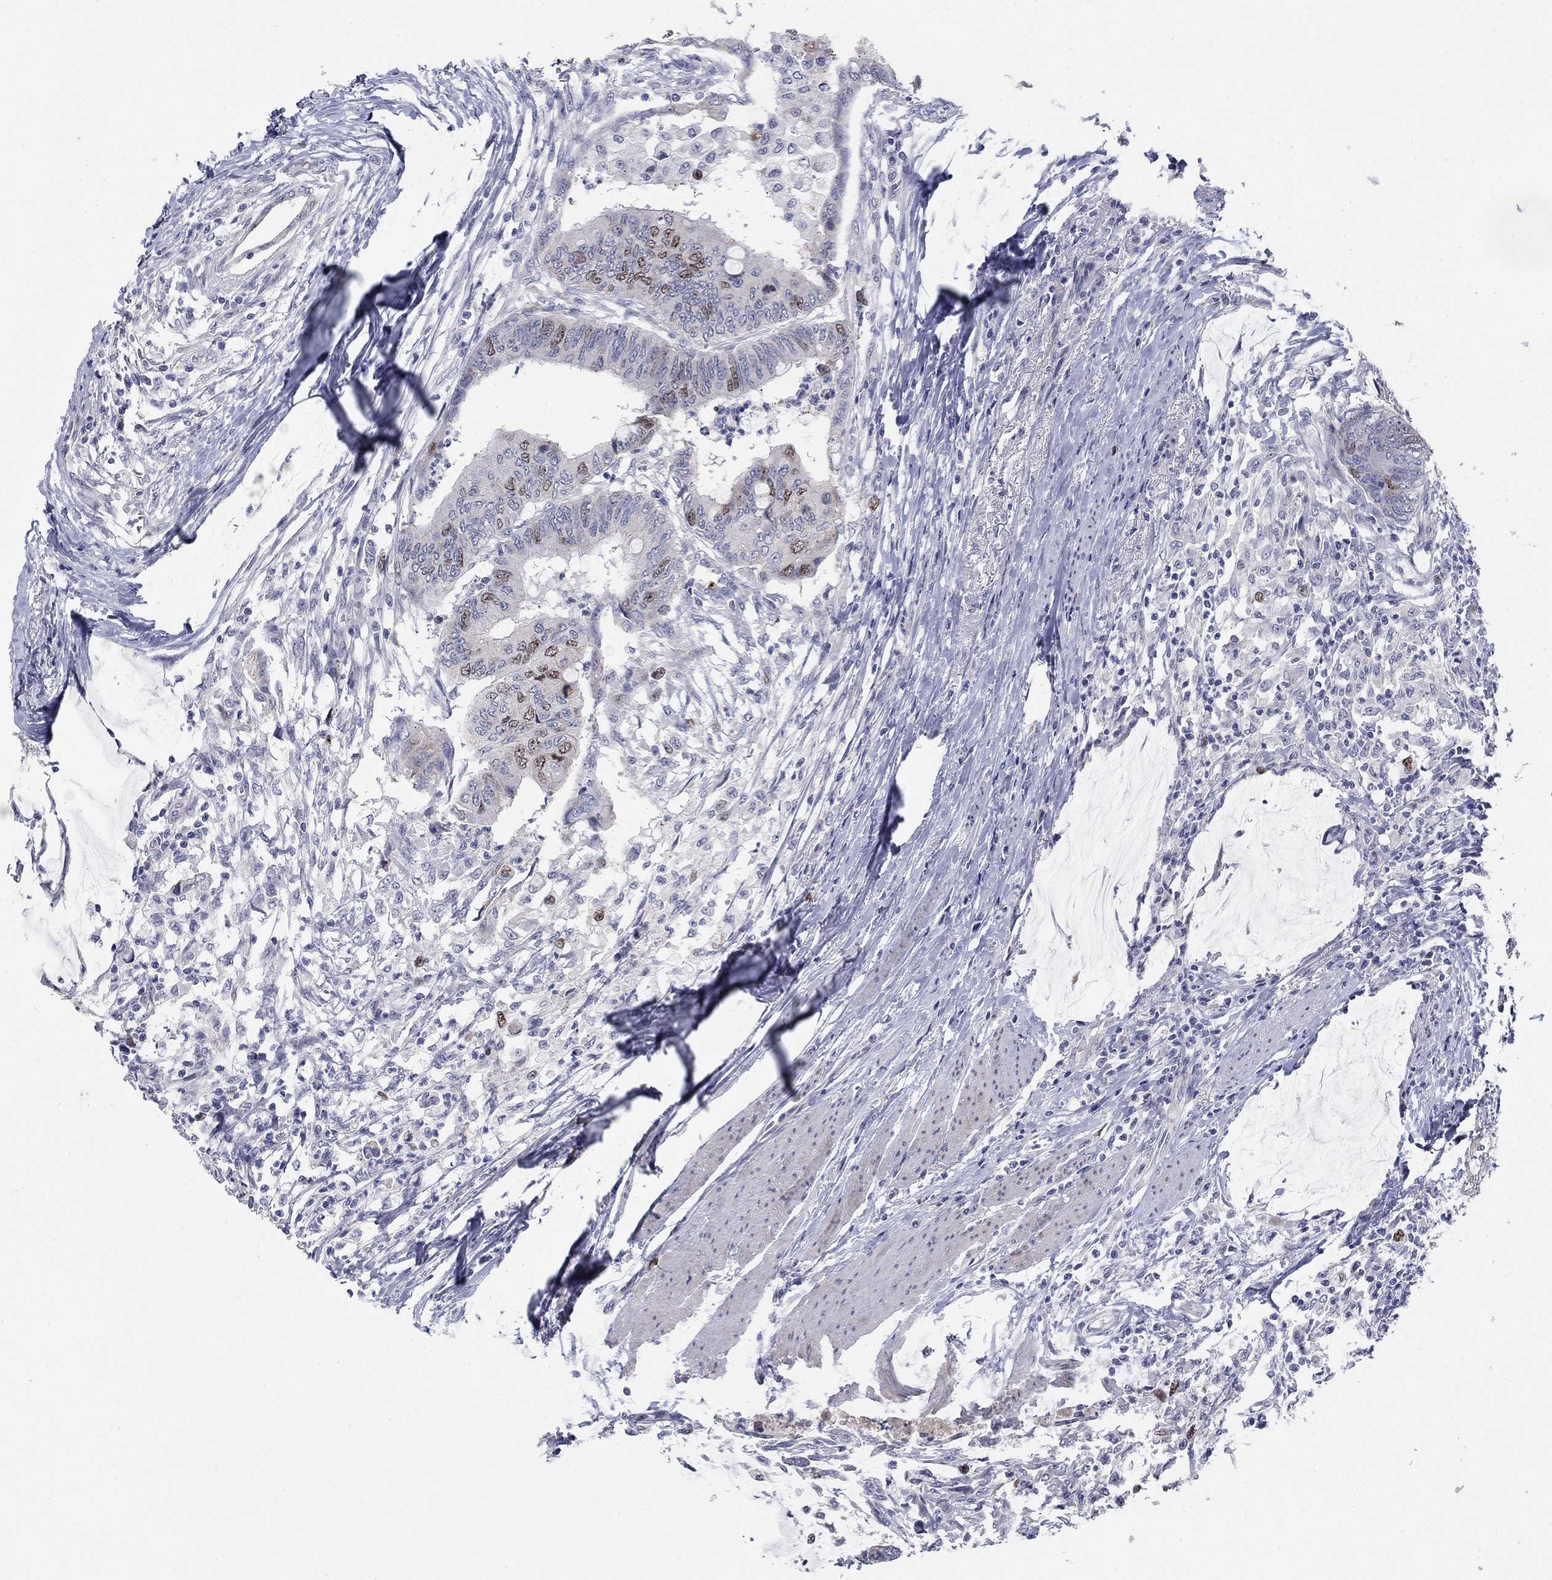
{"staining": {"intensity": "weak", "quantity": "25%-75%", "location": "nuclear"}, "tissue": "colorectal cancer", "cell_type": "Tumor cells", "image_type": "cancer", "snomed": [{"axis": "morphology", "description": "Normal tissue, NOS"}, {"axis": "morphology", "description": "Adenocarcinoma, NOS"}, {"axis": "topography", "description": "Rectum"}, {"axis": "topography", "description": "Peripheral nerve tissue"}], "caption": "Tumor cells demonstrate weak nuclear staining in about 25%-75% of cells in colorectal adenocarcinoma.", "gene": "PRC1", "patient": {"sex": "male", "age": 92}}